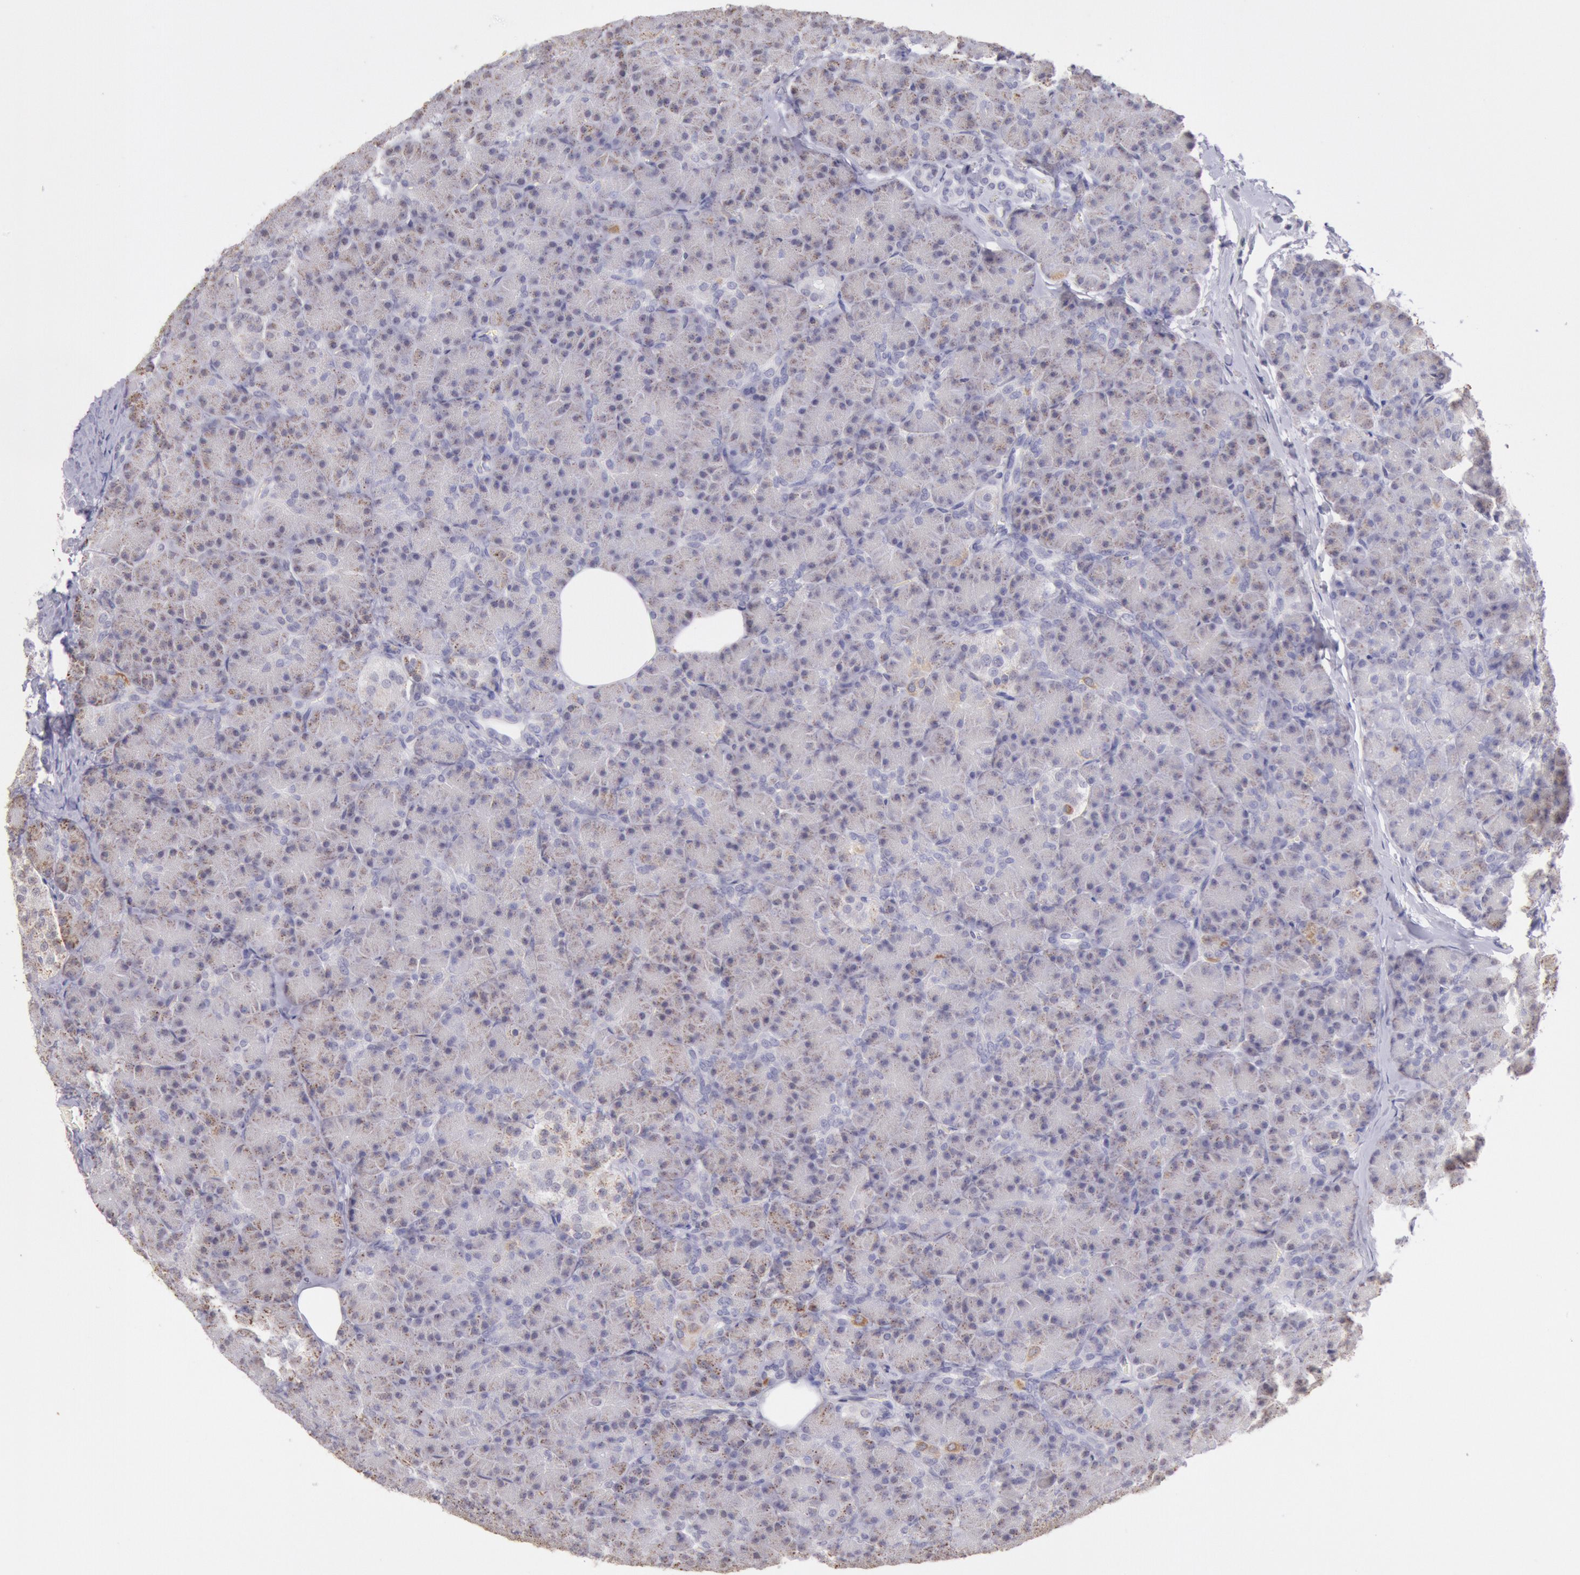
{"staining": {"intensity": "moderate", "quantity": "25%-75%", "location": "cytoplasmic/membranous"}, "tissue": "pancreas", "cell_type": "Exocrine glandular cells", "image_type": "normal", "snomed": [{"axis": "morphology", "description": "Normal tissue, NOS"}, {"axis": "topography", "description": "Pancreas"}], "caption": "Immunohistochemical staining of benign pancreas demonstrates 25%-75% levels of moderate cytoplasmic/membranous protein positivity in approximately 25%-75% of exocrine glandular cells.", "gene": "FRMD6", "patient": {"sex": "female", "age": 43}}